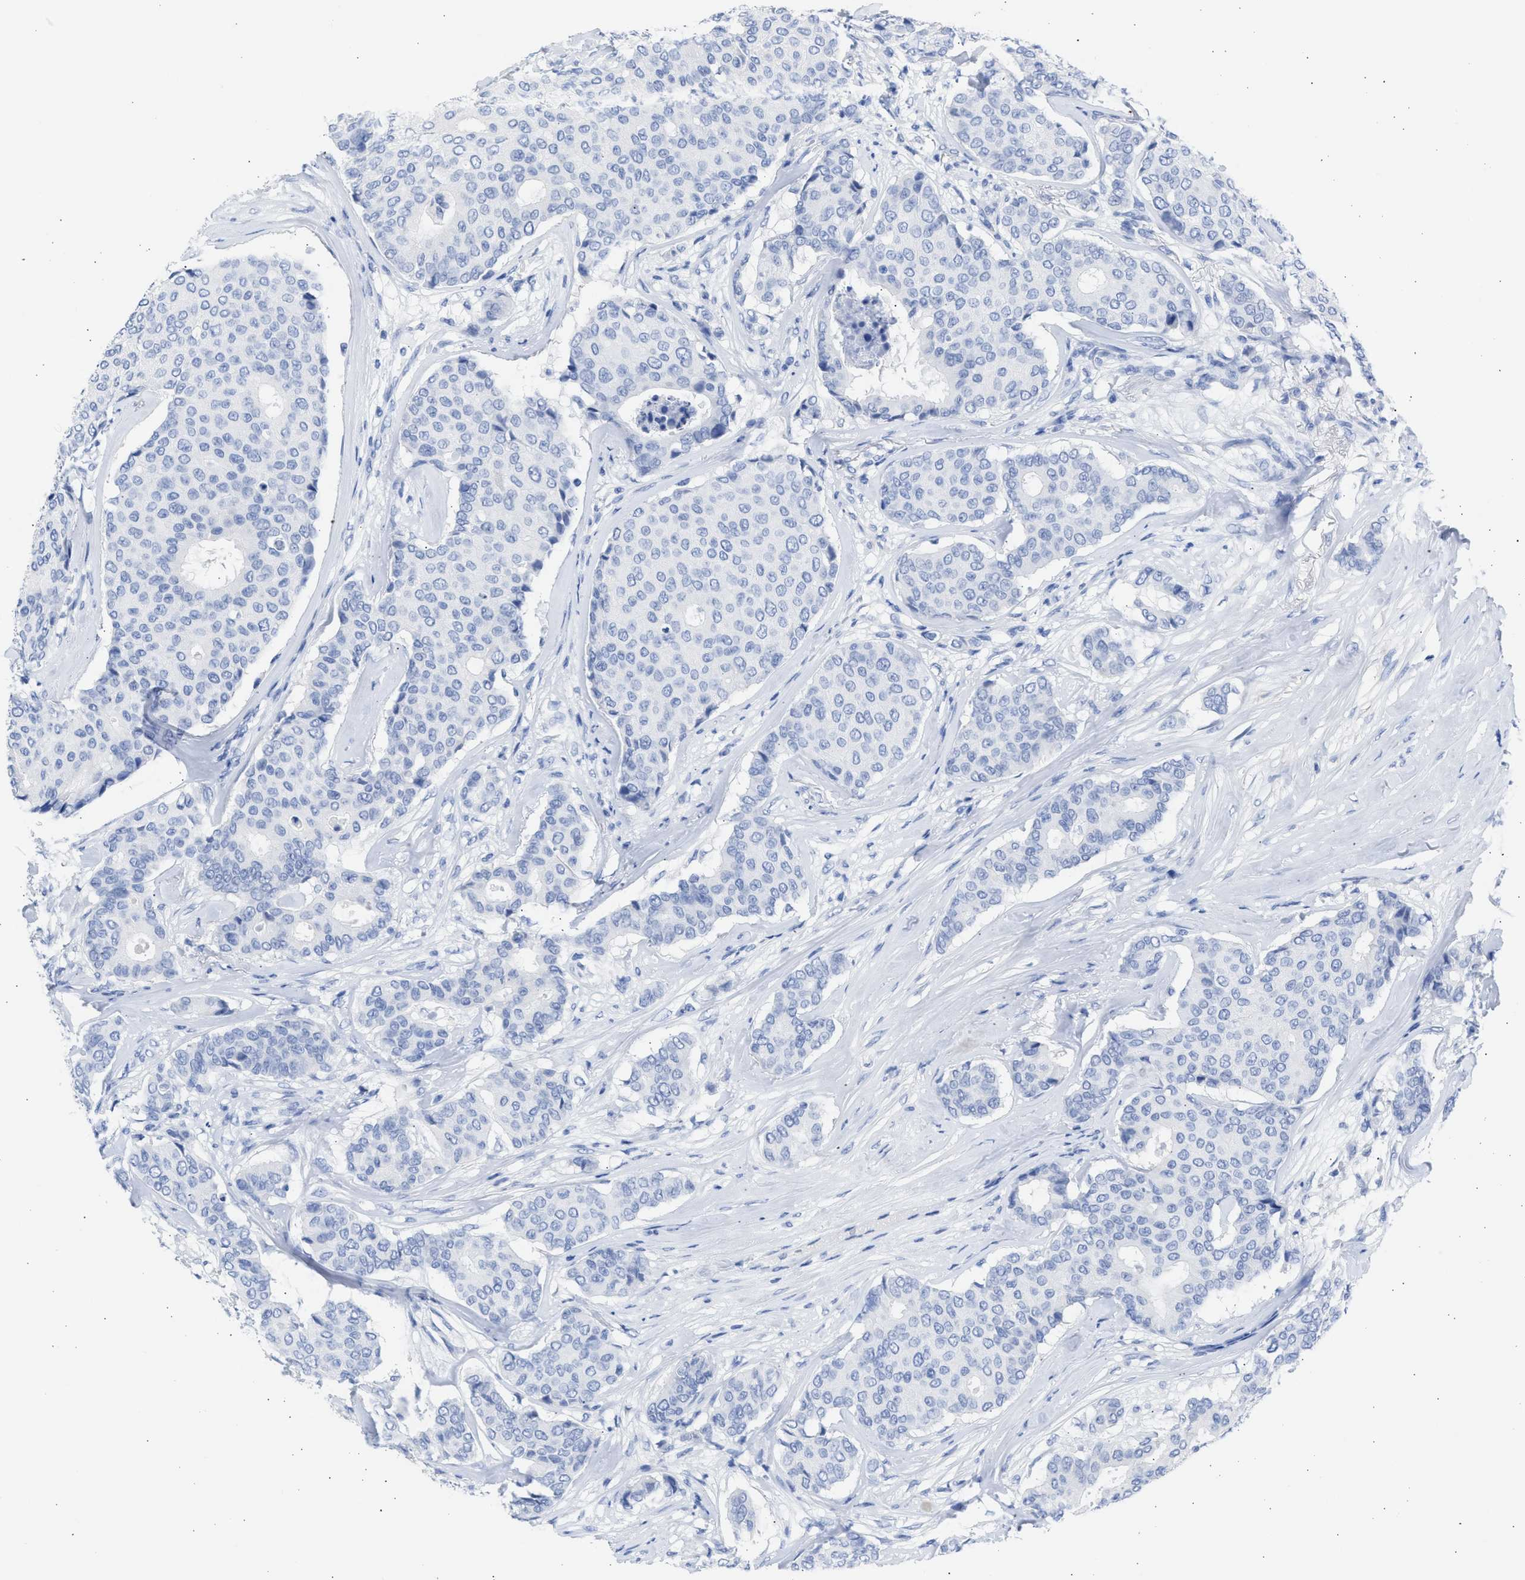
{"staining": {"intensity": "negative", "quantity": "none", "location": "none"}, "tissue": "breast cancer", "cell_type": "Tumor cells", "image_type": "cancer", "snomed": [{"axis": "morphology", "description": "Duct carcinoma"}, {"axis": "topography", "description": "Breast"}], "caption": "High magnification brightfield microscopy of breast cancer stained with DAB (brown) and counterstained with hematoxylin (blue): tumor cells show no significant expression.", "gene": "NCAM1", "patient": {"sex": "female", "age": 75}}